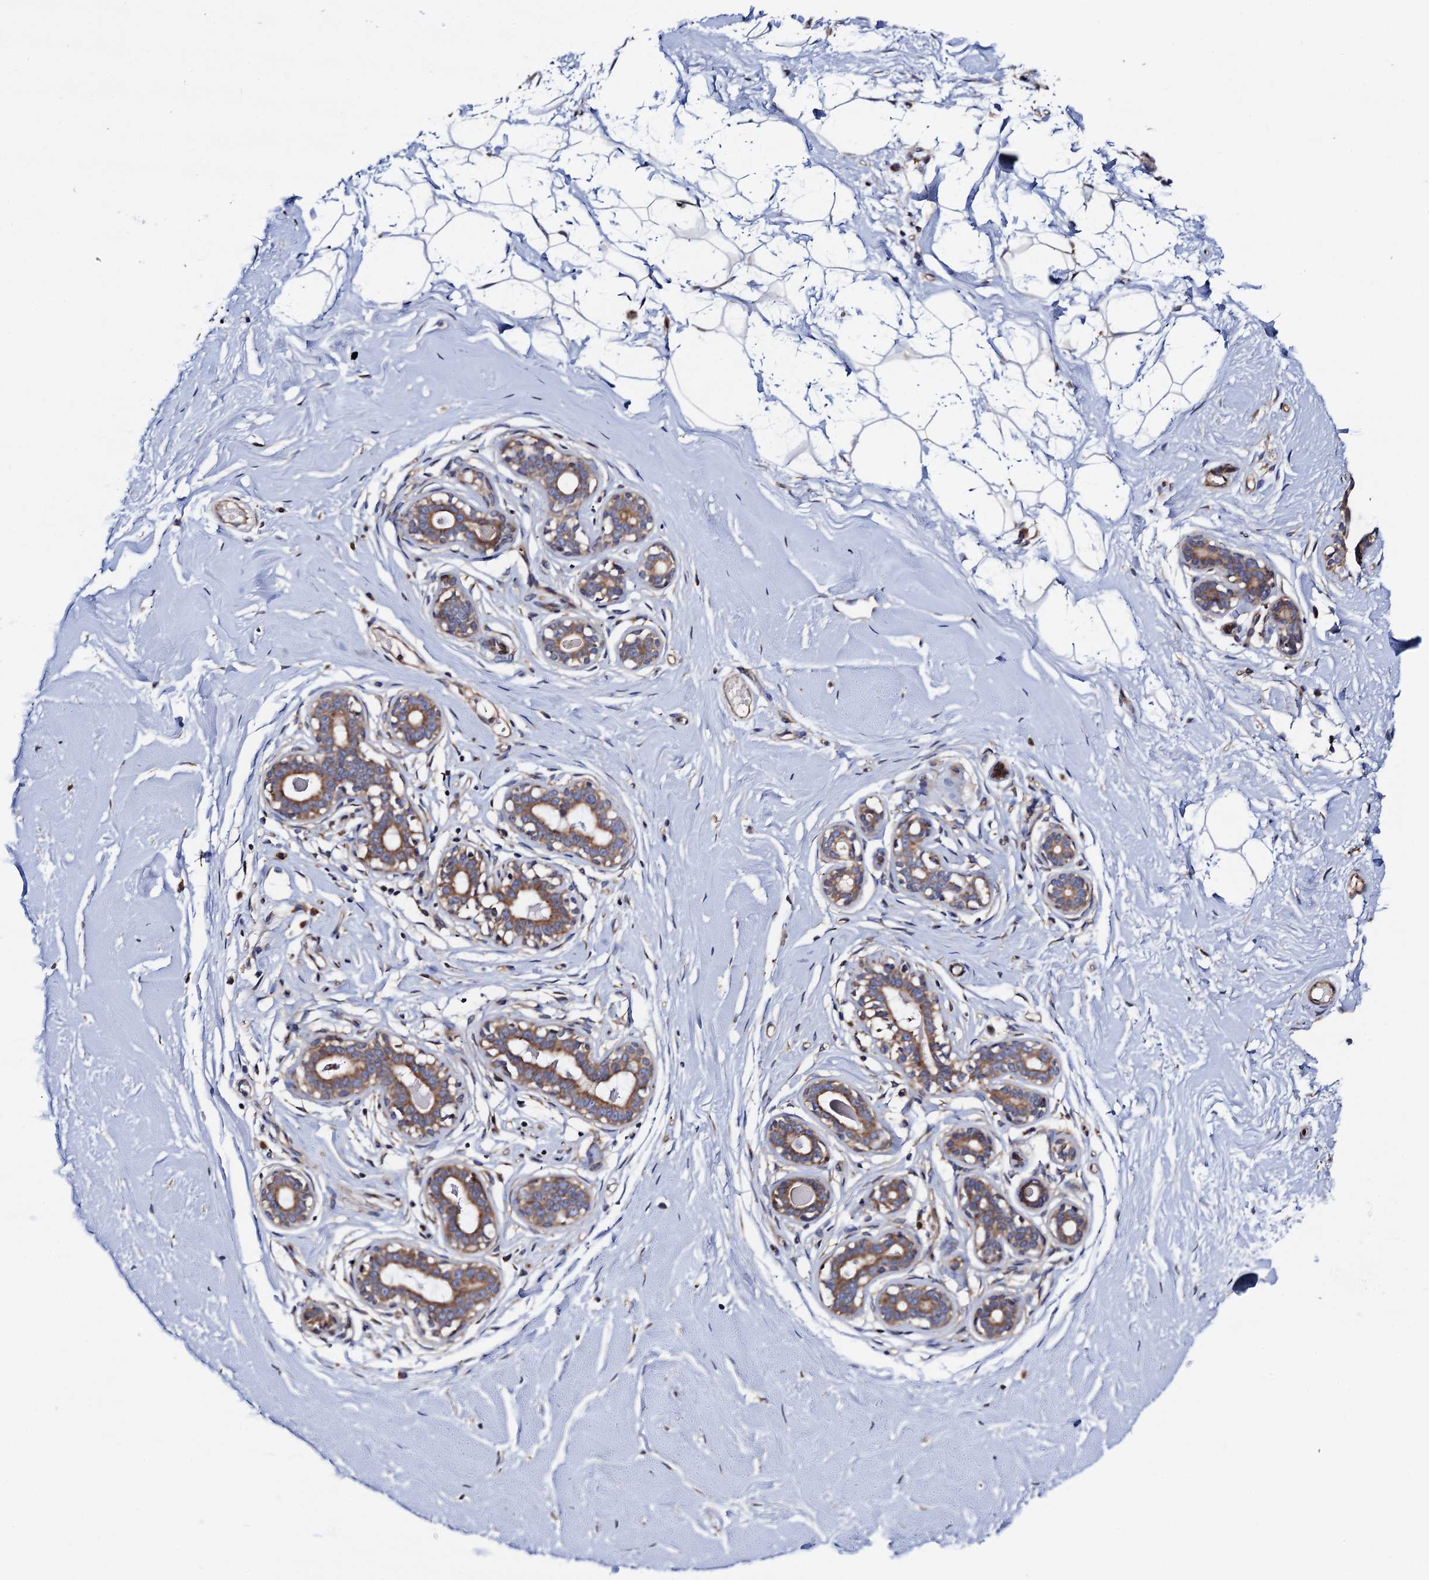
{"staining": {"intensity": "negative", "quantity": "none", "location": "none"}, "tissue": "breast", "cell_type": "Adipocytes", "image_type": "normal", "snomed": [{"axis": "morphology", "description": "Normal tissue, NOS"}, {"axis": "morphology", "description": "Adenoma, NOS"}, {"axis": "topography", "description": "Breast"}], "caption": "Adipocytes are negative for protein expression in unremarkable human breast. (DAB (3,3'-diaminobenzidine) immunohistochemistry with hematoxylin counter stain).", "gene": "MRPL48", "patient": {"sex": "female", "age": 23}}